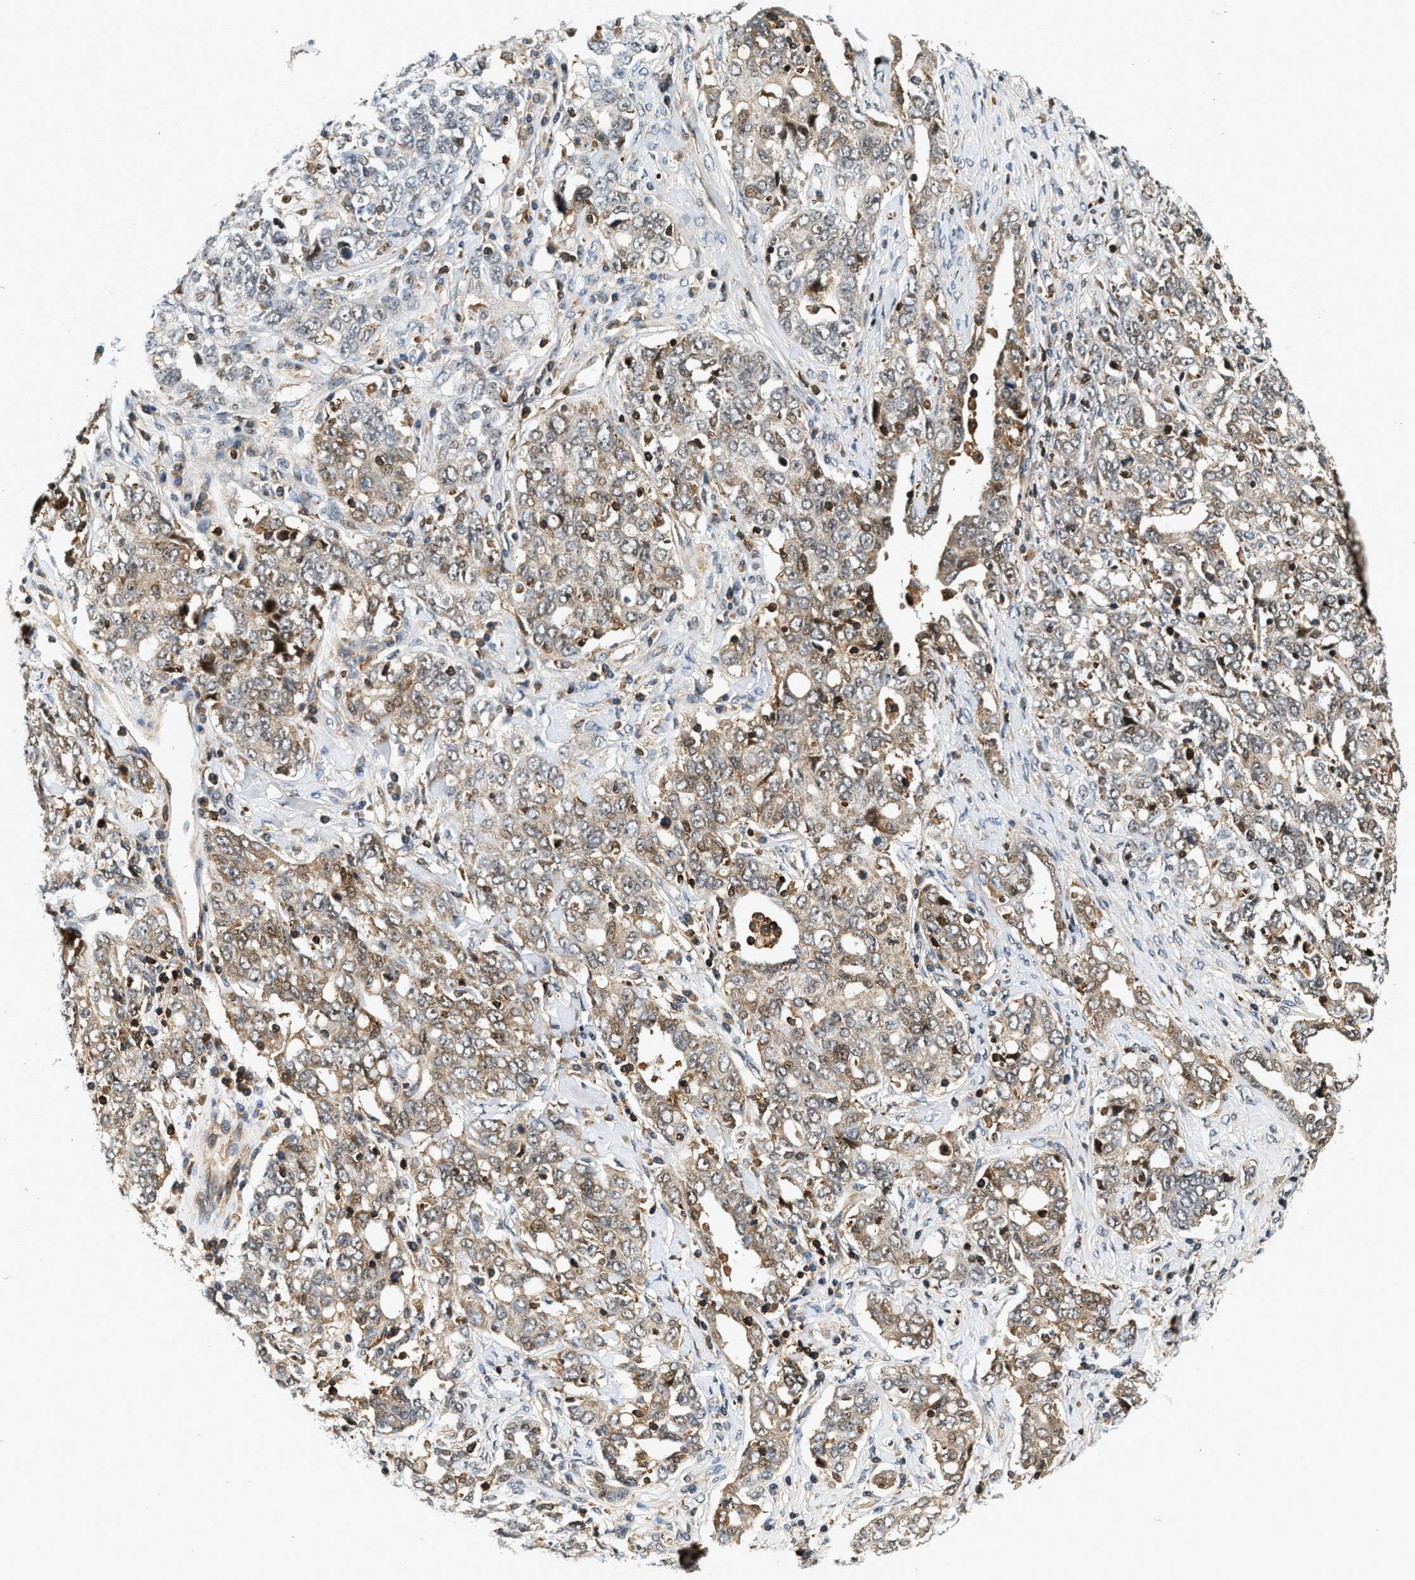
{"staining": {"intensity": "moderate", "quantity": "25%-75%", "location": "cytoplasmic/membranous"}, "tissue": "ovarian cancer", "cell_type": "Tumor cells", "image_type": "cancer", "snomed": [{"axis": "morphology", "description": "Carcinoma, endometroid"}, {"axis": "topography", "description": "Ovary"}], "caption": "A micrograph showing moderate cytoplasmic/membranous positivity in about 25%-75% of tumor cells in endometroid carcinoma (ovarian), as visualized by brown immunohistochemical staining.", "gene": "SAMD9", "patient": {"sex": "female", "age": 62}}